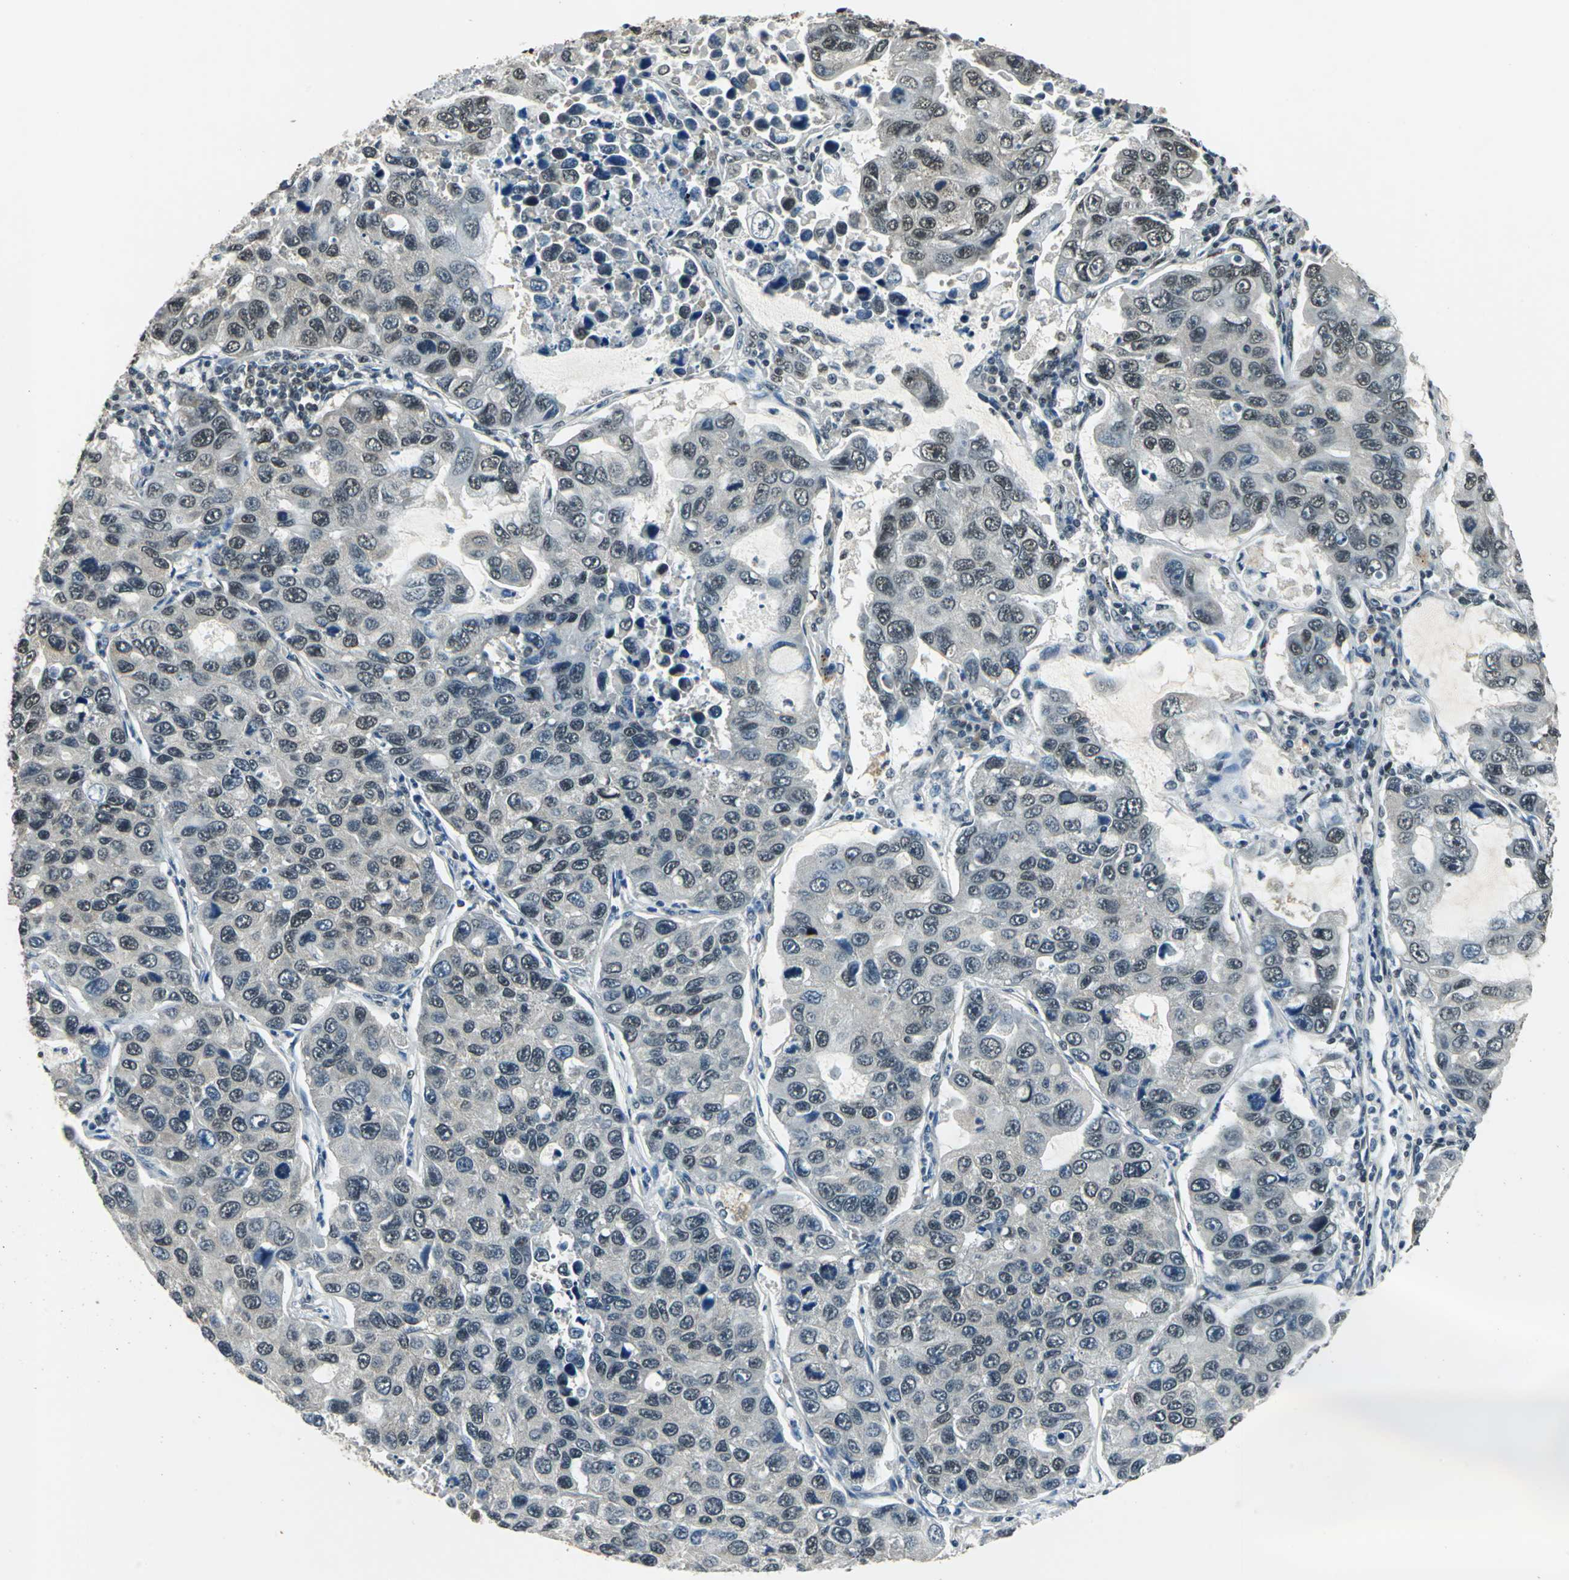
{"staining": {"intensity": "moderate", "quantity": "25%-75%", "location": "nuclear"}, "tissue": "lung cancer", "cell_type": "Tumor cells", "image_type": "cancer", "snomed": [{"axis": "morphology", "description": "Adenocarcinoma, NOS"}, {"axis": "topography", "description": "Lung"}], "caption": "Lung cancer (adenocarcinoma) stained with a brown dye exhibits moderate nuclear positive staining in approximately 25%-75% of tumor cells.", "gene": "RBM14", "patient": {"sex": "male", "age": 64}}